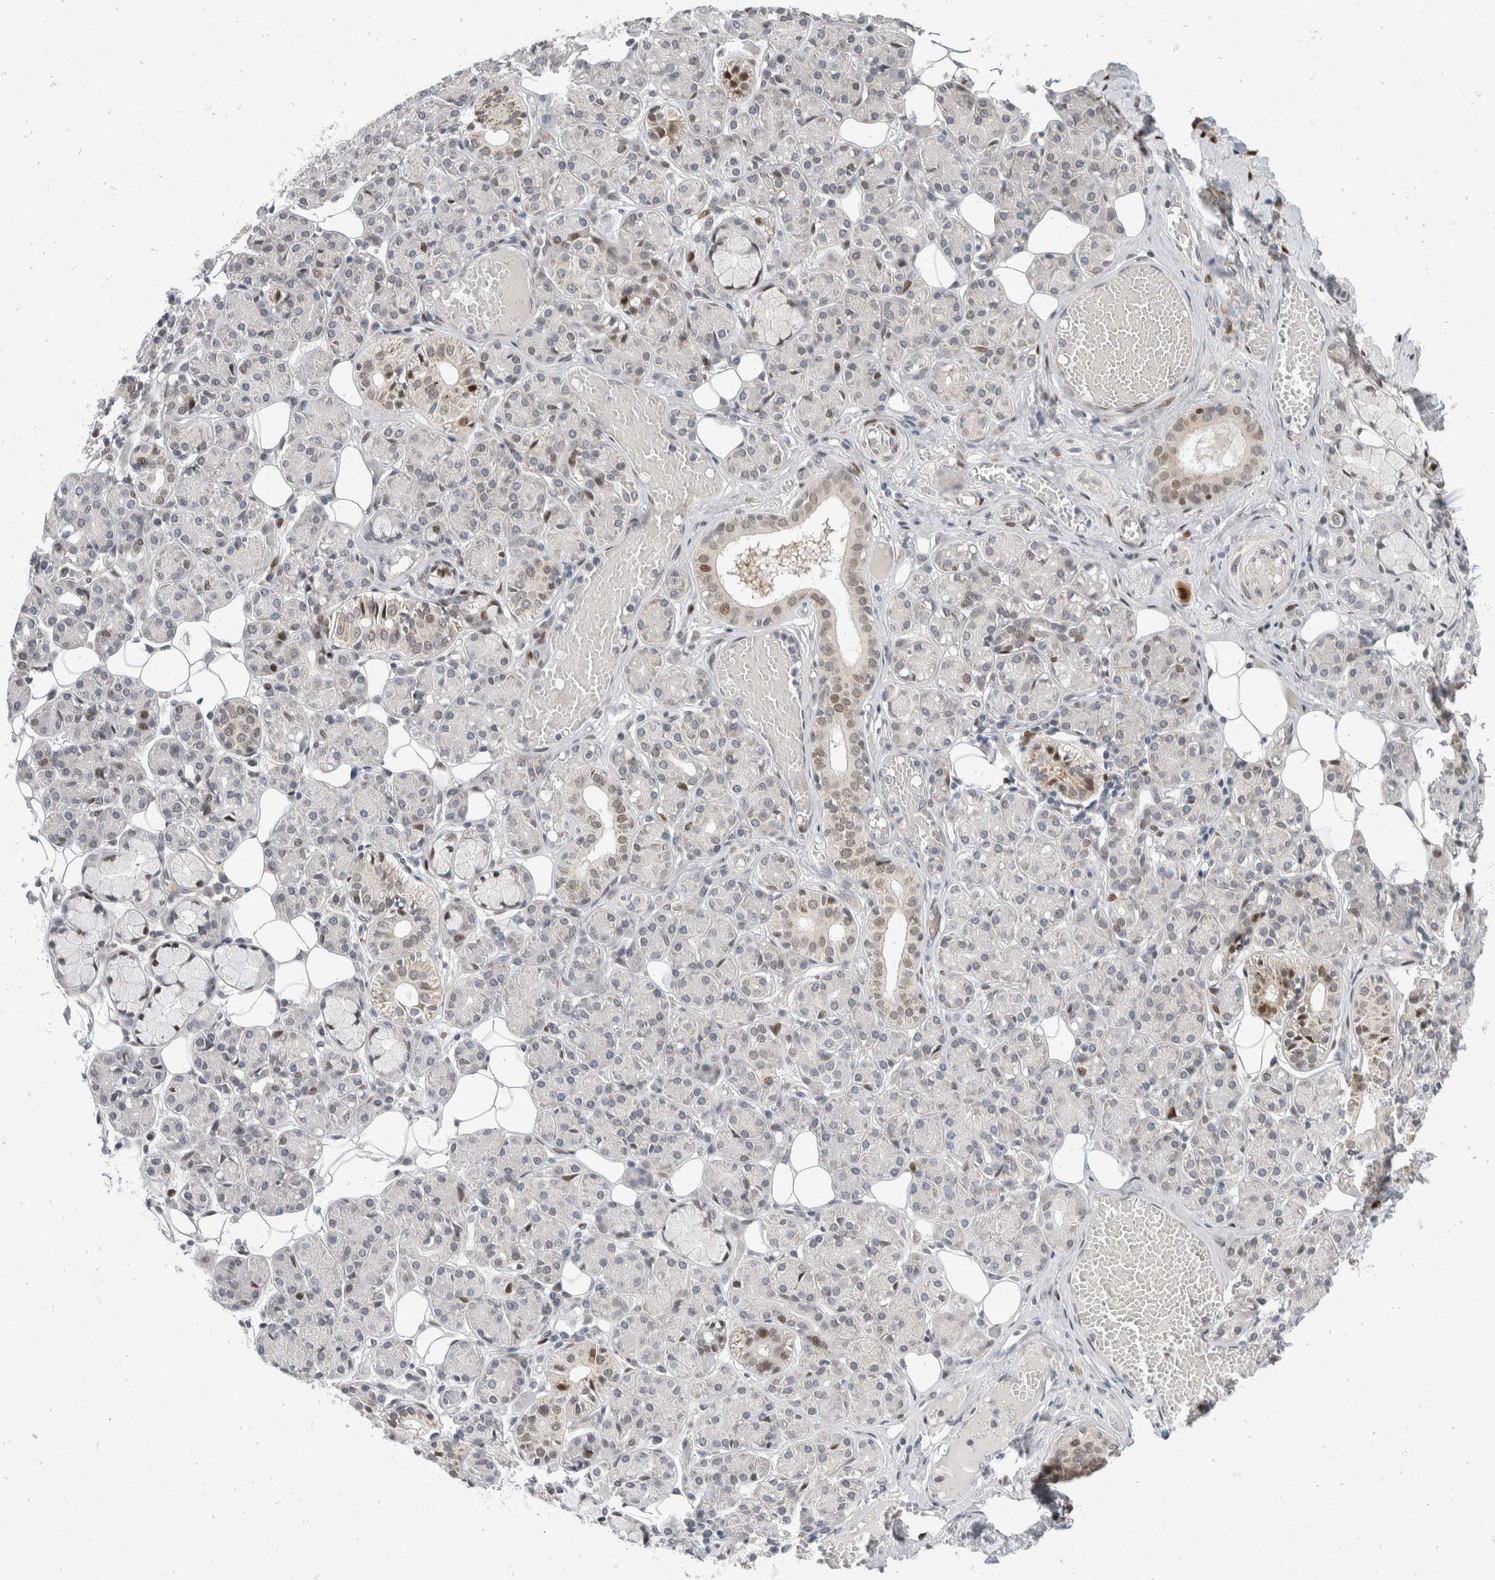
{"staining": {"intensity": "weak", "quantity": "<25%", "location": "nuclear"}, "tissue": "salivary gland", "cell_type": "Glandular cells", "image_type": "normal", "snomed": [{"axis": "morphology", "description": "Normal tissue, NOS"}, {"axis": "topography", "description": "Salivary gland"}], "caption": "This is an immunohistochemistry (IHC) micrograph of normal human salivary gland. There is no positivity in glandular cells.", "gene": "ZNF703", "patient": {"sex": "male", "age": 63}}